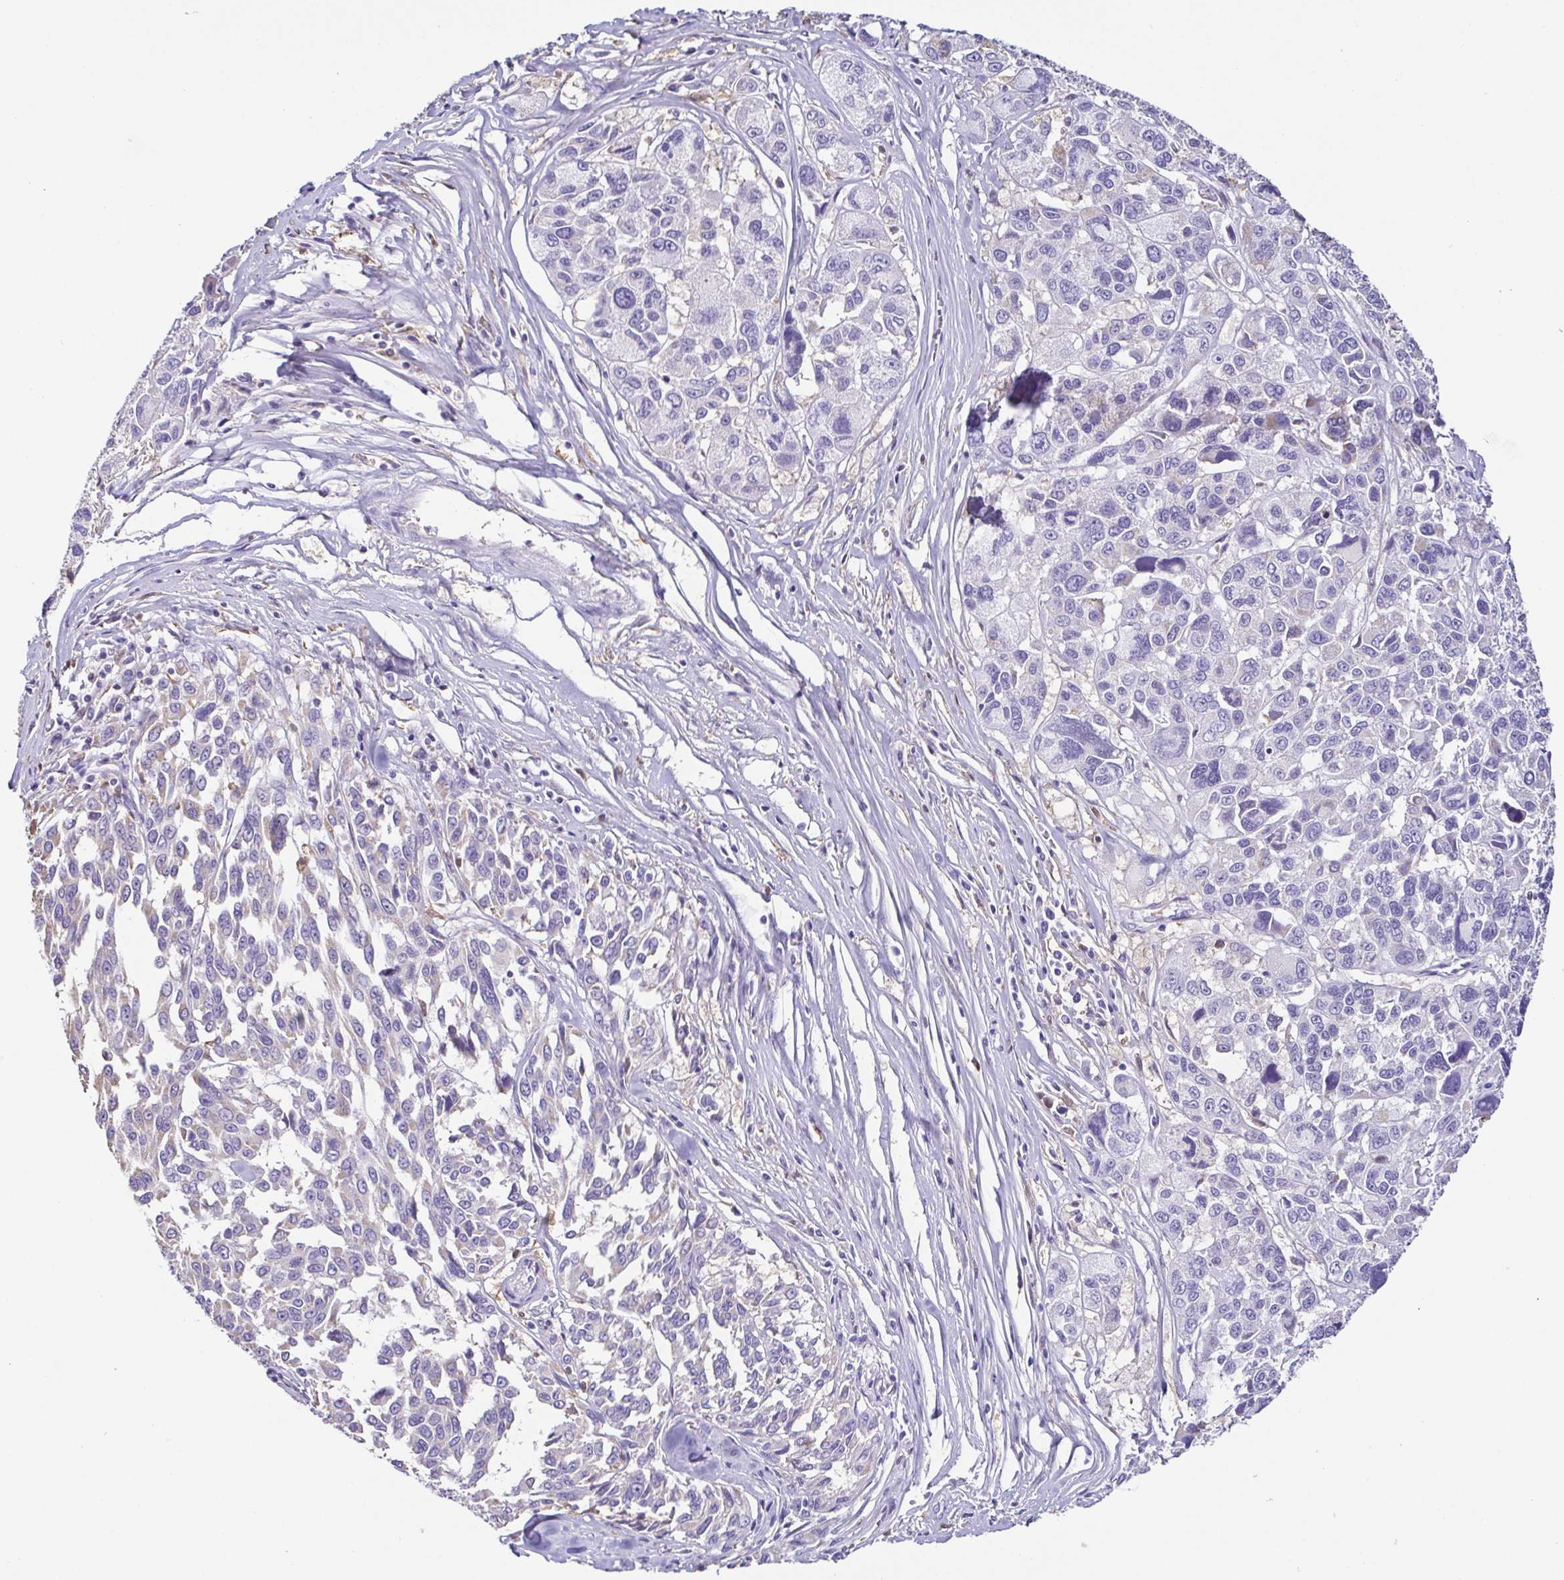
{"staining": {"intensity": "negative", "quantity": "none", "location": "none"}, "tissue": "melanoma", "cell_type": "Tumor cells", "image_type": "cancer", "snomed": [{"axis": "morphology", "description": "Malignant melanoma, NOS"}, {"axis": "topography", "description": "Skin"}], "caption": "The IHC histopathology image has no significant staining in tumor cells of malignant melanoma tissue.", "gene": "ANXA10", "patient": {"sex": "female", "age": 66}}